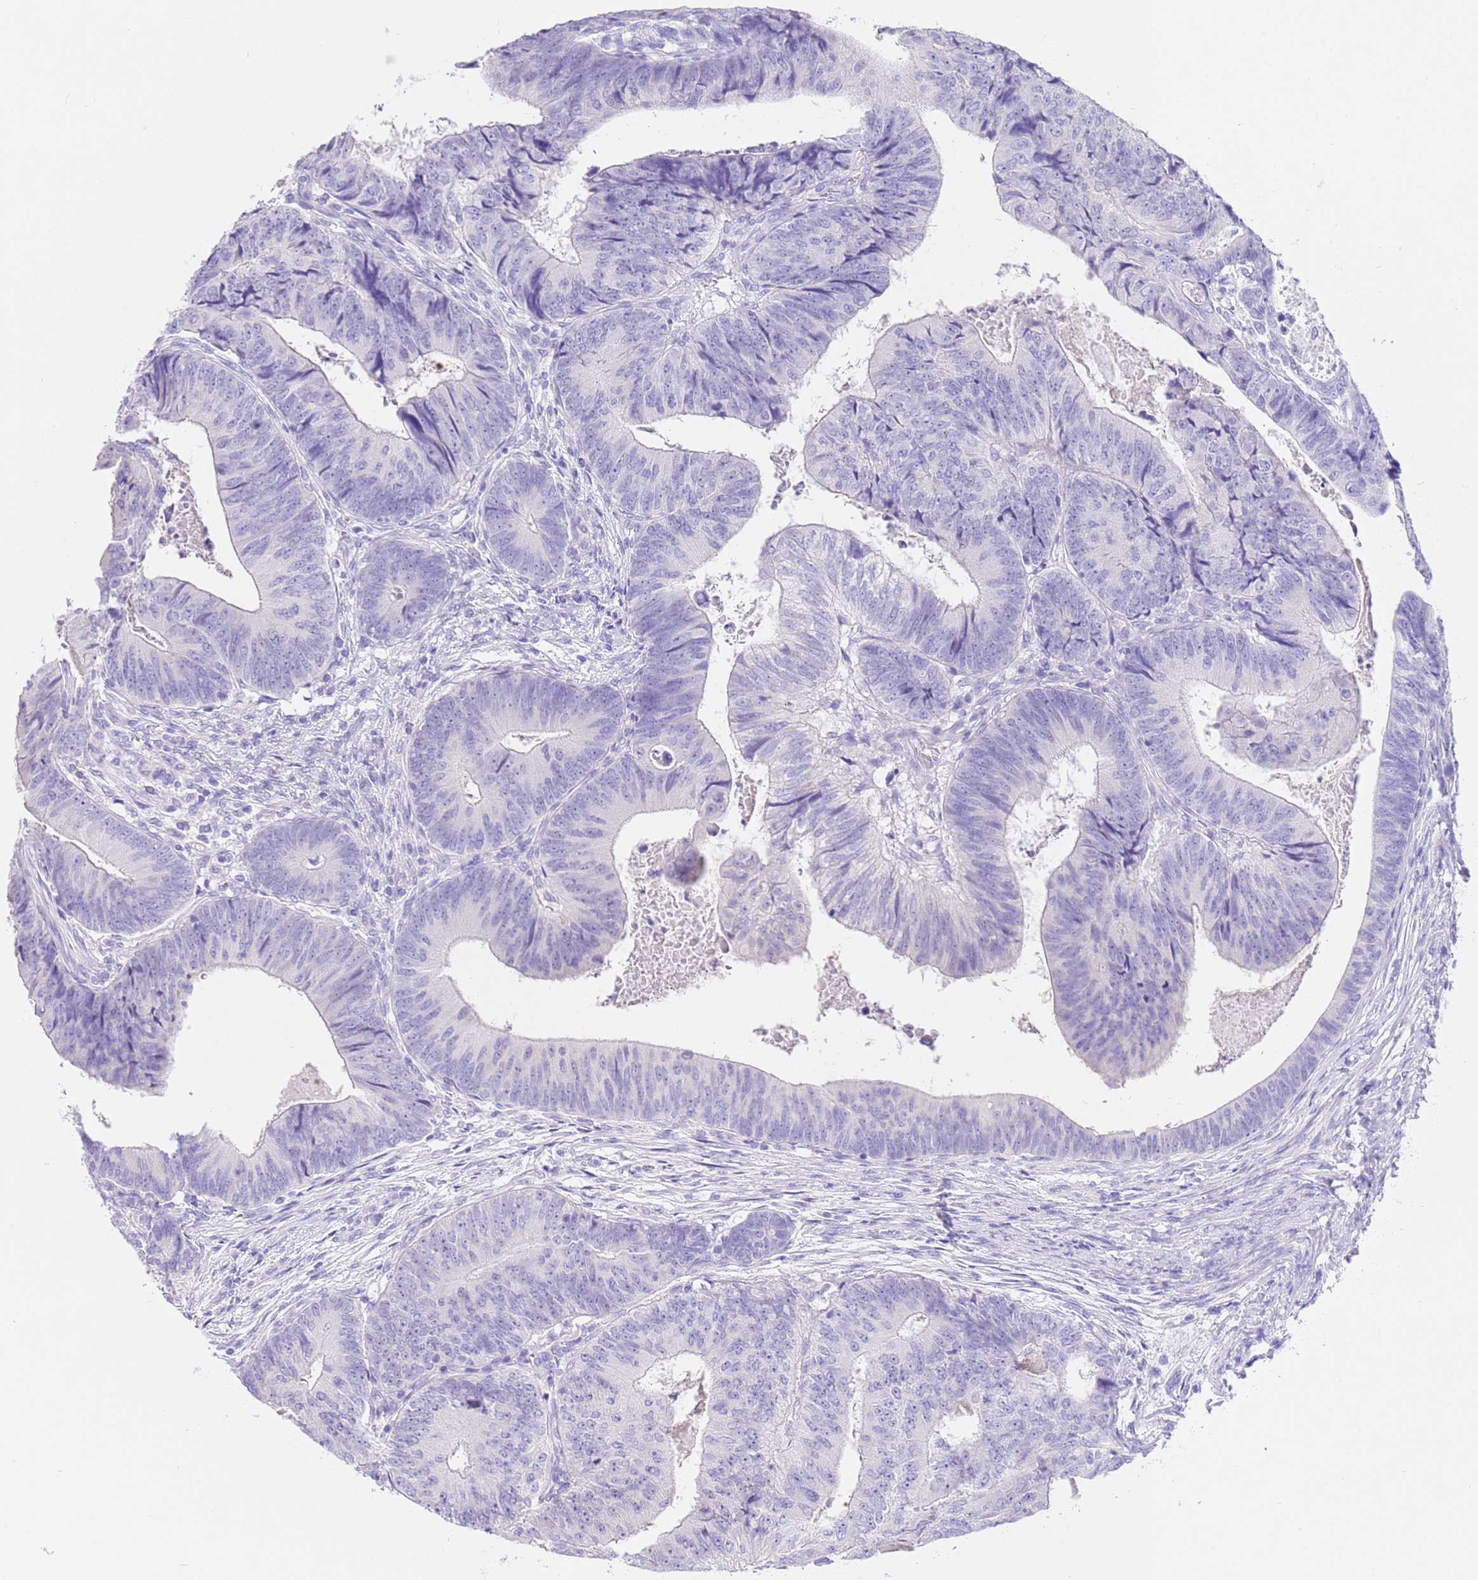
{"staining": {"intensity": "negative", "quantity": "none", "location": "none"}, "tissue": "colorectal cancer", "cell_type": "Tumor cells", "image_type": "cancer", "snomed": [{"axis": "morphology", "description": "Adenocarcinoma, NOS"}, {"axis": "topography", "description": "Colon"}], "caption": "Human colorectal adenocarcinoma stained for a protein using IHC shows no staining in tumor cells.", "gene": "CPB1", "patient": {"sex": "female", "age": 67}}